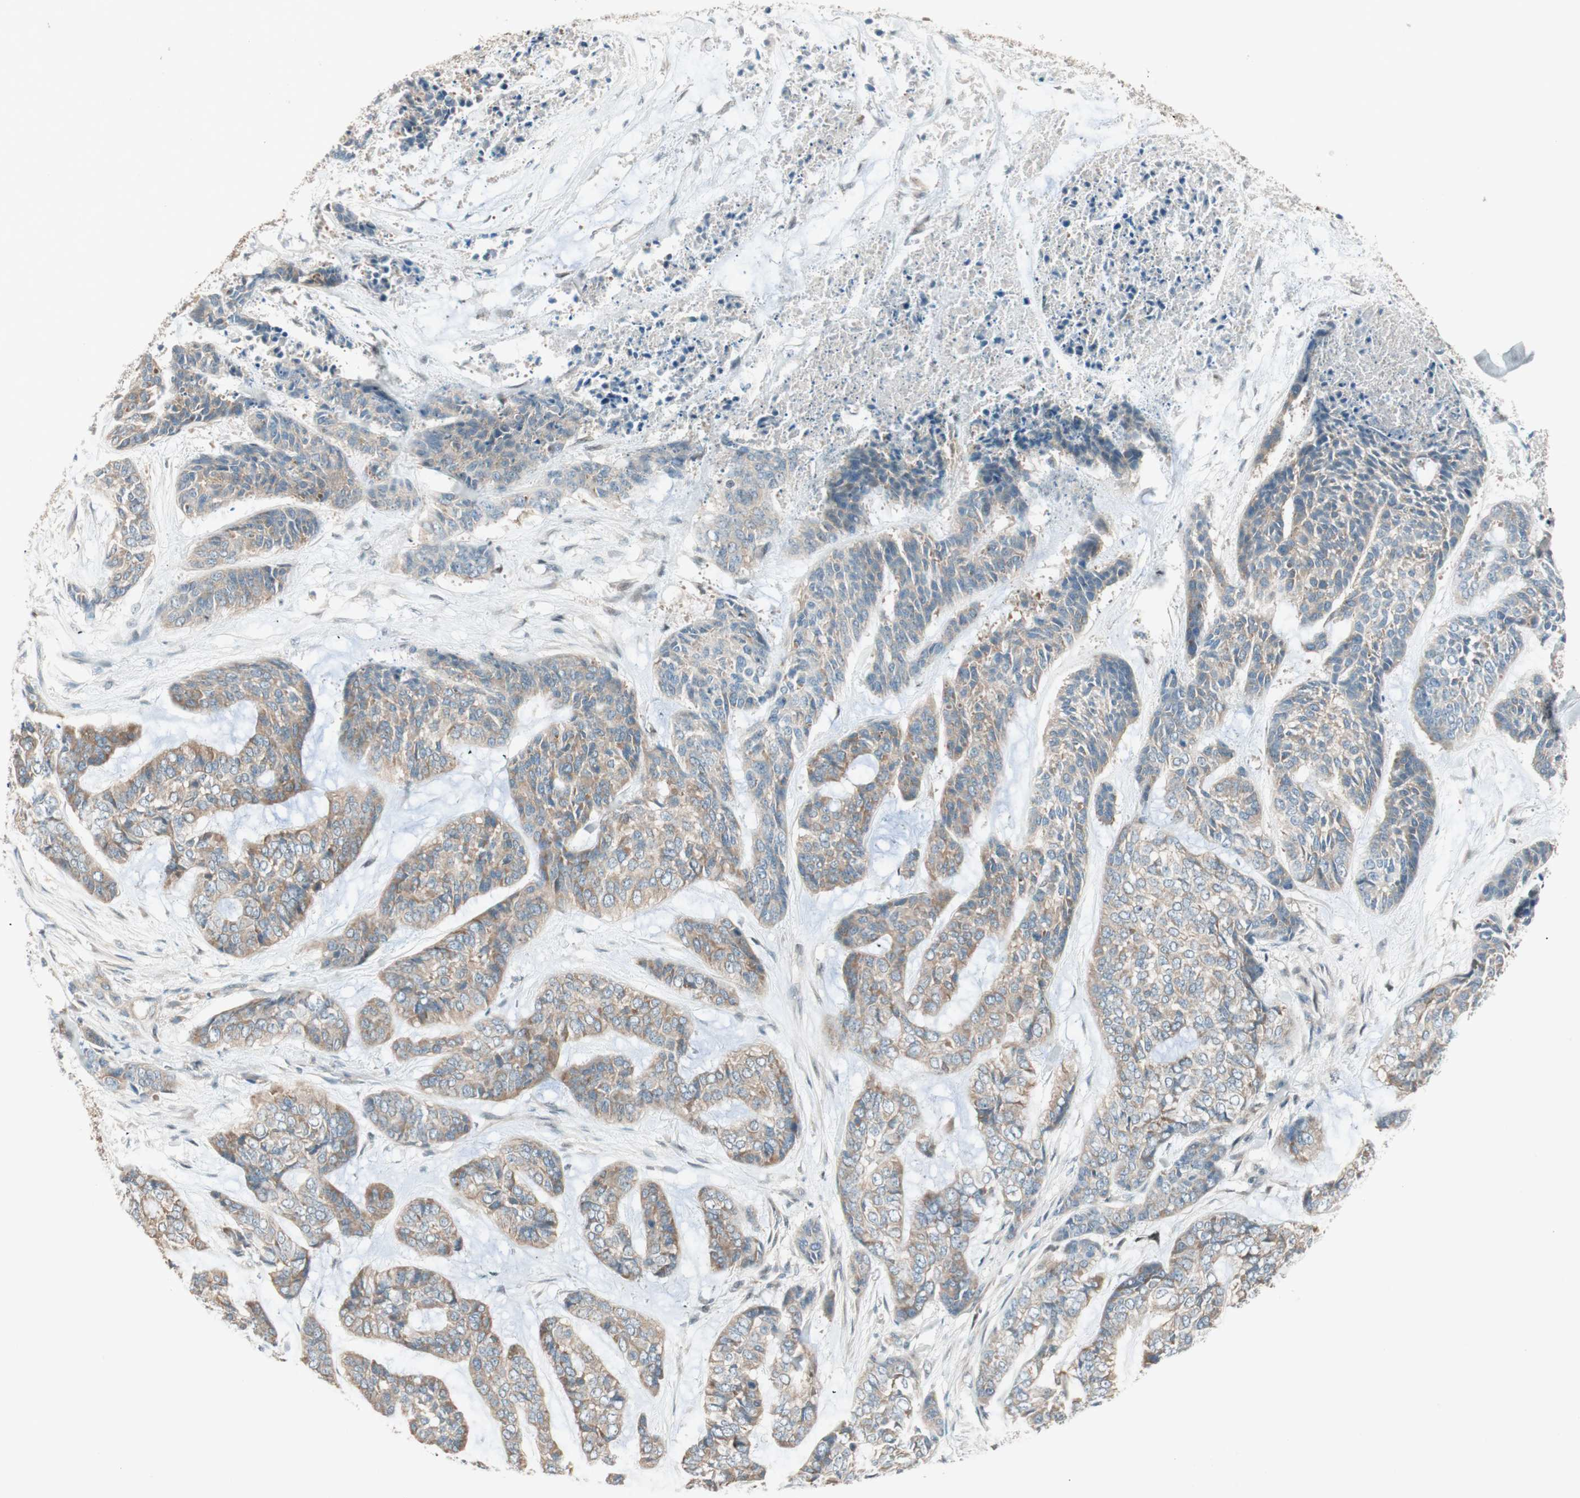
{"staining": {"intensity": "moderate", "quantity": ">75%", "location": "cytoplasmic/membranous"}, "tissue": "skin cancer", "cell_type": "Tumor cells", "image_type": "cancer", "snomed": [{"axis": "morphology", "description": "Basal cell carcinoma"}, {"axis": "topography", "description": "Skin"}], "caption": "Moderate cytoplasmic/membranous staining for a protein is appreciated in about >75% of tumor cells of skin cancer (basal cell carcinoma) using immunohistochemistry (IHC).", "gene": "BIN1", "patient": {"sex": "female", "age": 64}}